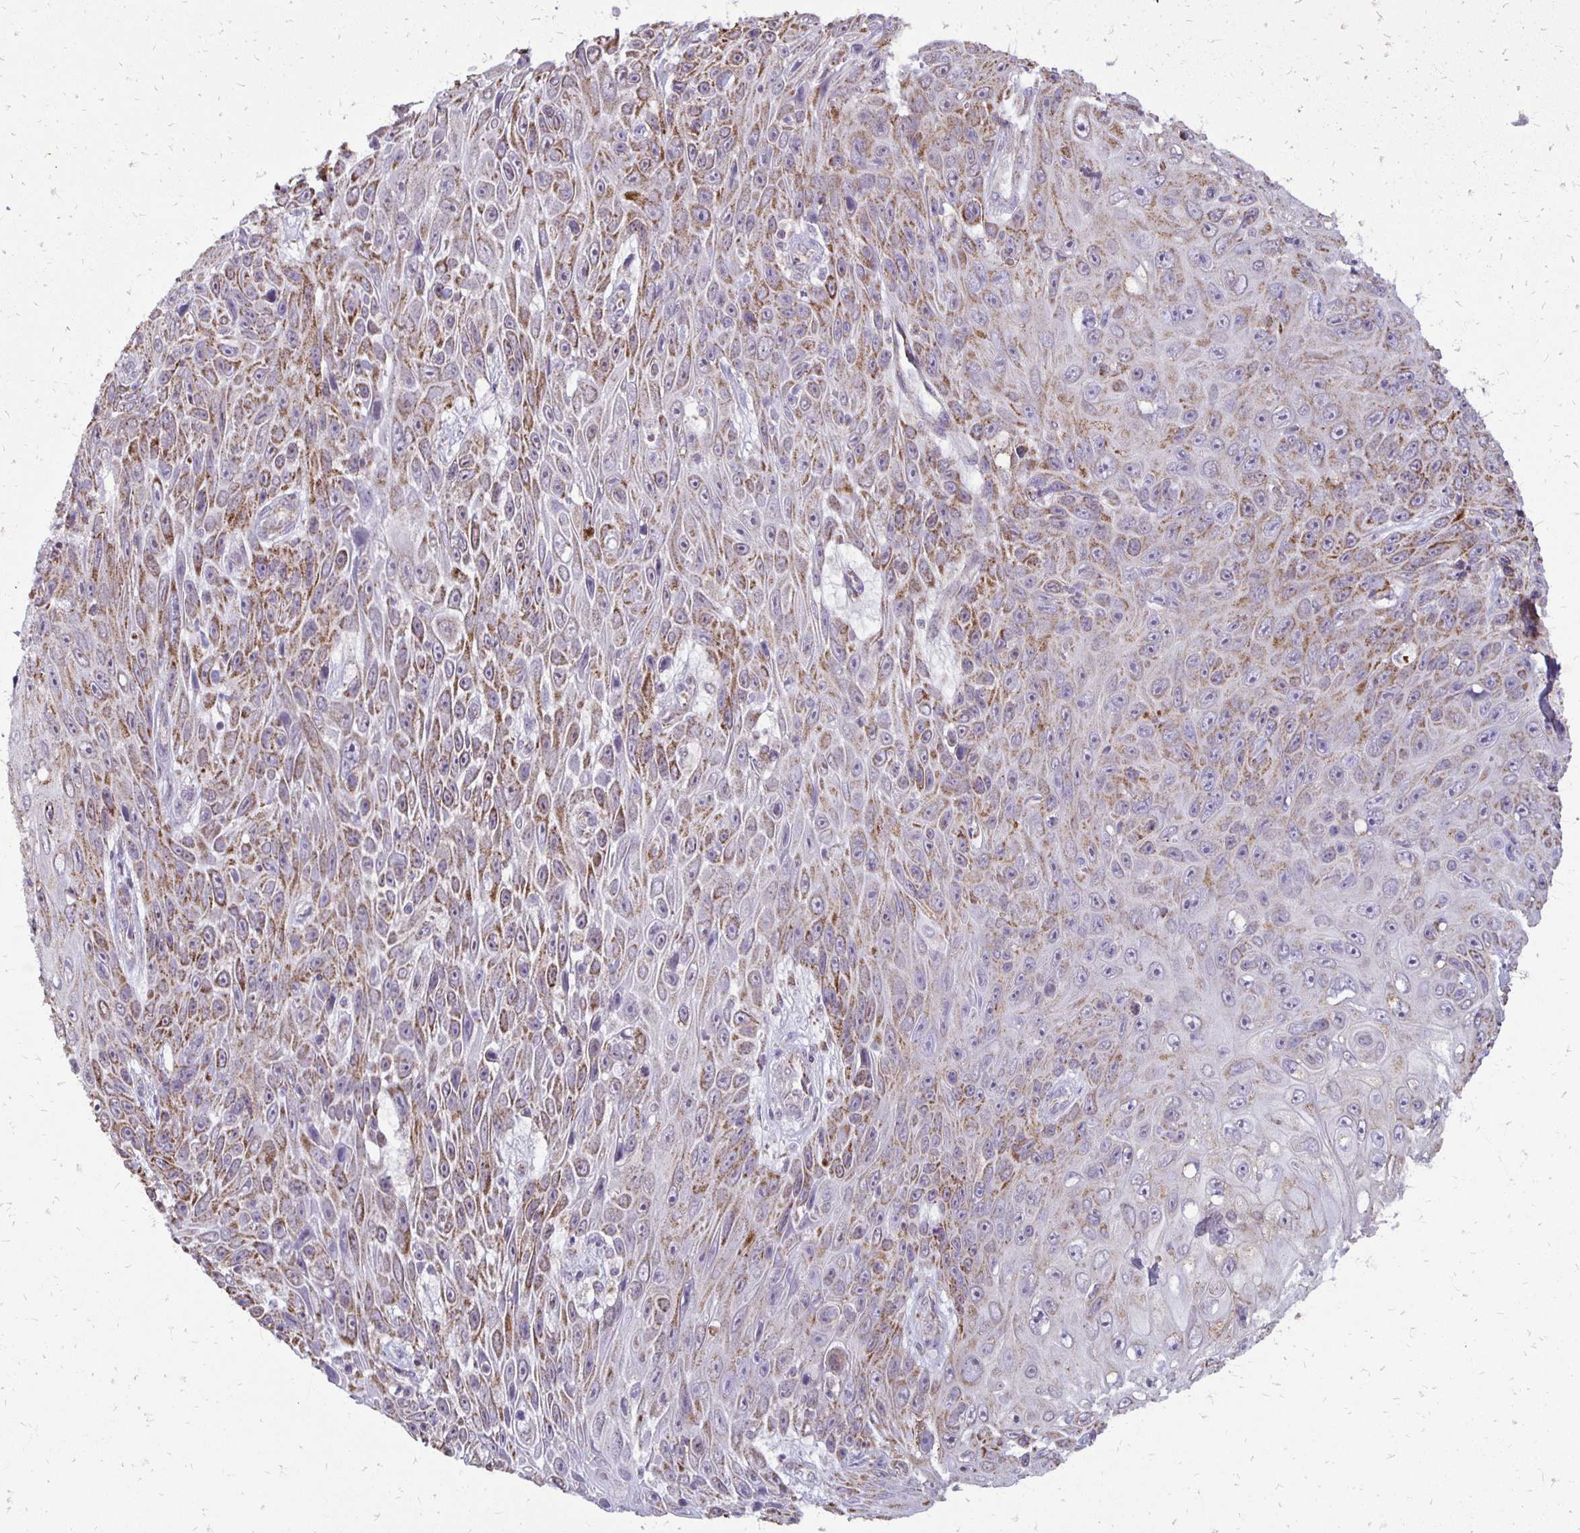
{"staining": {"intensity": "moderate", "quantity": "25%-75%", "location": "cytoplasmic/membranous"}, "tissue": "skin cancer", "cell_type": "Tumor cells", "image_type": "cancer", "snomed": [{"axis": "morphology", "description": "Squamous cell carcinoma, NOS"}, {"axis": "topography", "description": "Skin"}], "caption": "Skin cancer tissue exhibits moderate cytoplasmic/membranous expression in about 25%-75% of tumor cells", "gene": "IER3", "patient": {"sex": "male", "age": 82}}